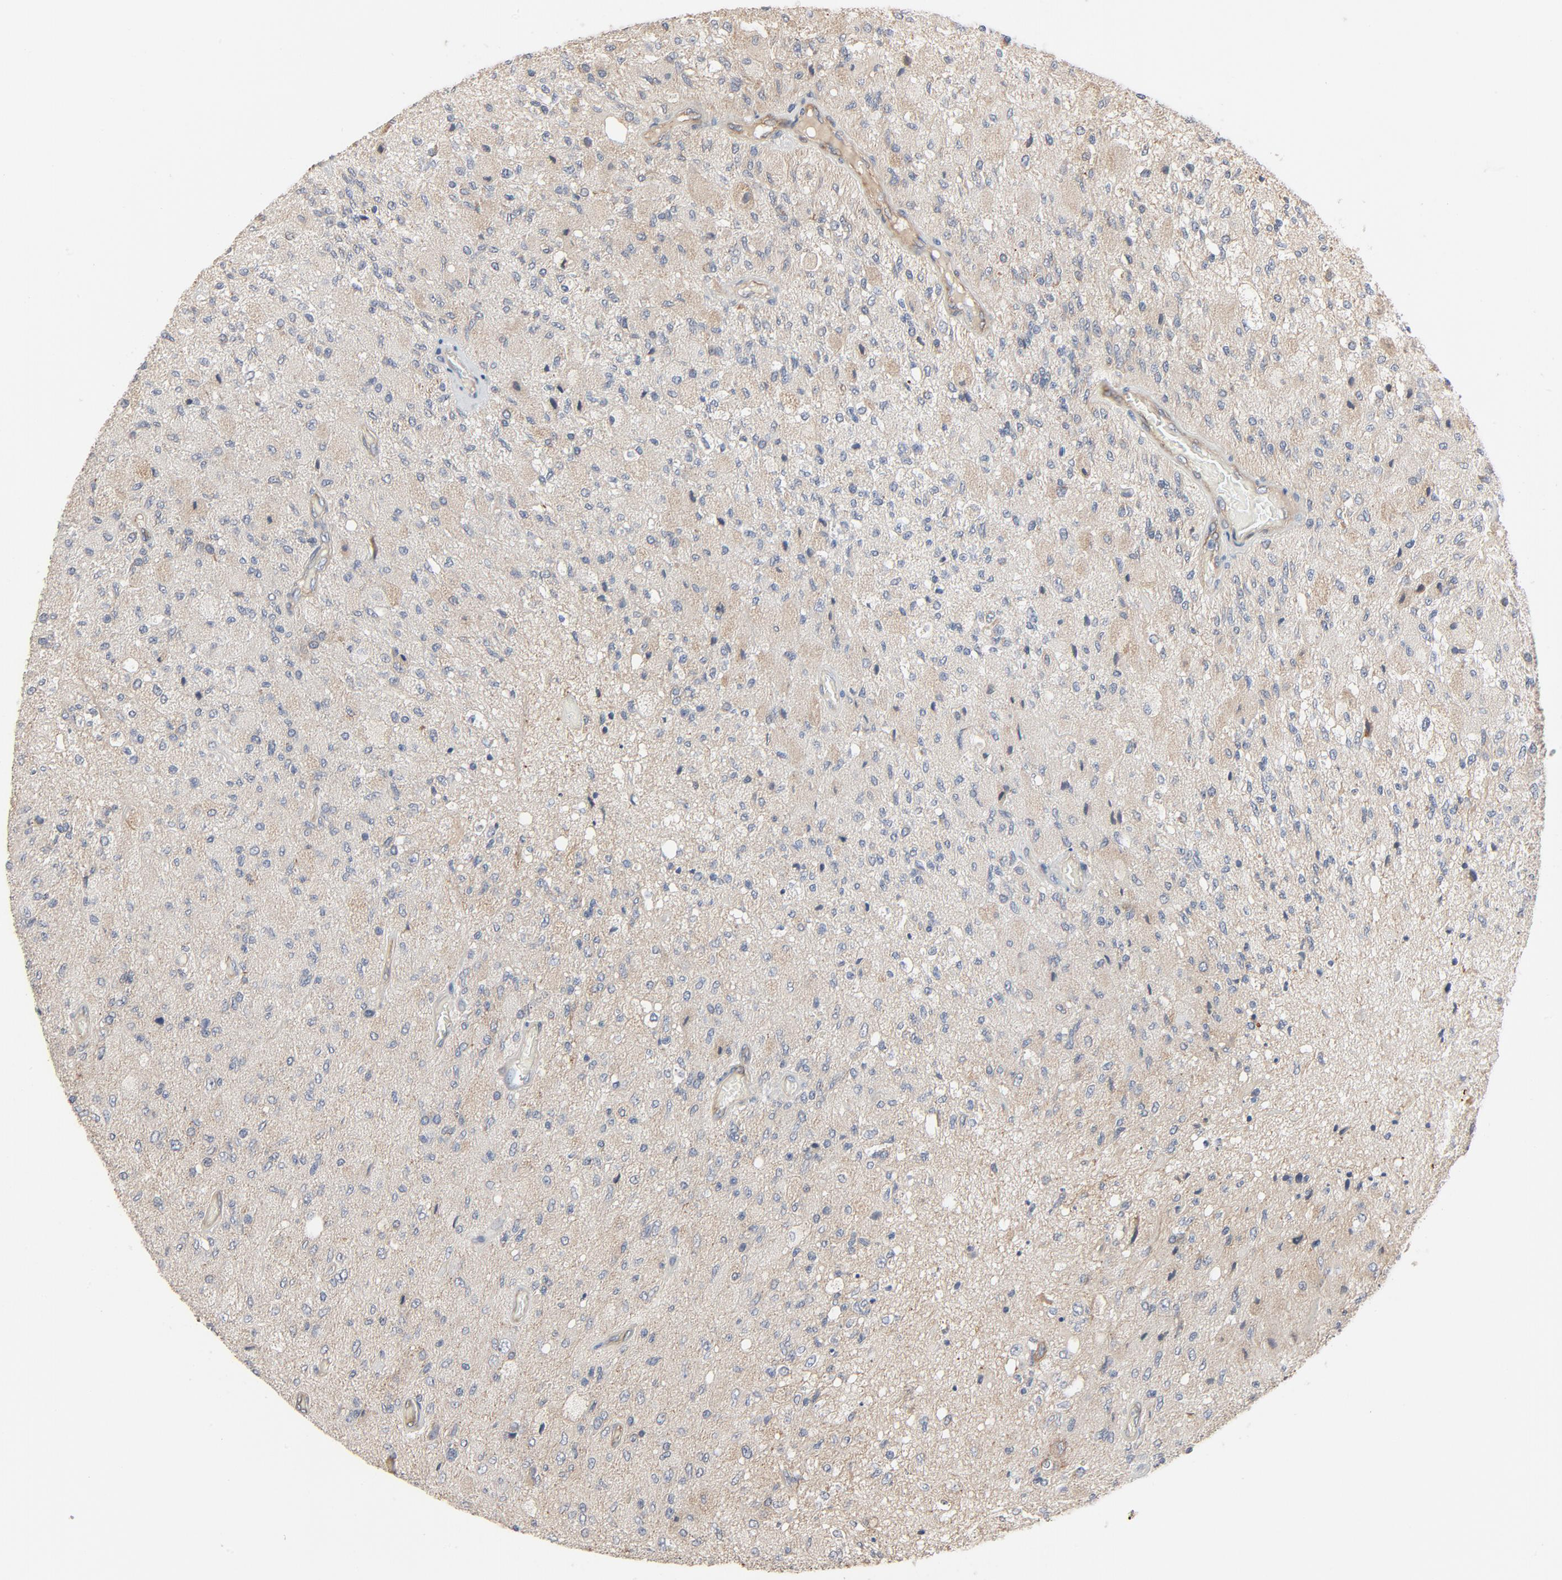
{"staining": {"intensity": "moderate", "quantity": "25%-75%", "location": "cytoplasmic/membranous"}, "tissue": "glioma", "cell_type": "Tumor cells", "image_type": "cancer", "snomed": [{"axis": "morphology", "description": "Normal tissue, NOS"}, {"axis": "morphology", "description": "Glioma, malignant, High grade"}, {"axis": "topography", "description": "Cerebral cortex"}], "caption": "Immunohistochemical staining of human malignant glioma (high-grade) reveals medium levels of moderate cytoplasmic/membranous protein staining in approximately 25%-75% of tumor cells.", "gene": "TRIOBP", "patient": {"sex": "male", "age": 77}}